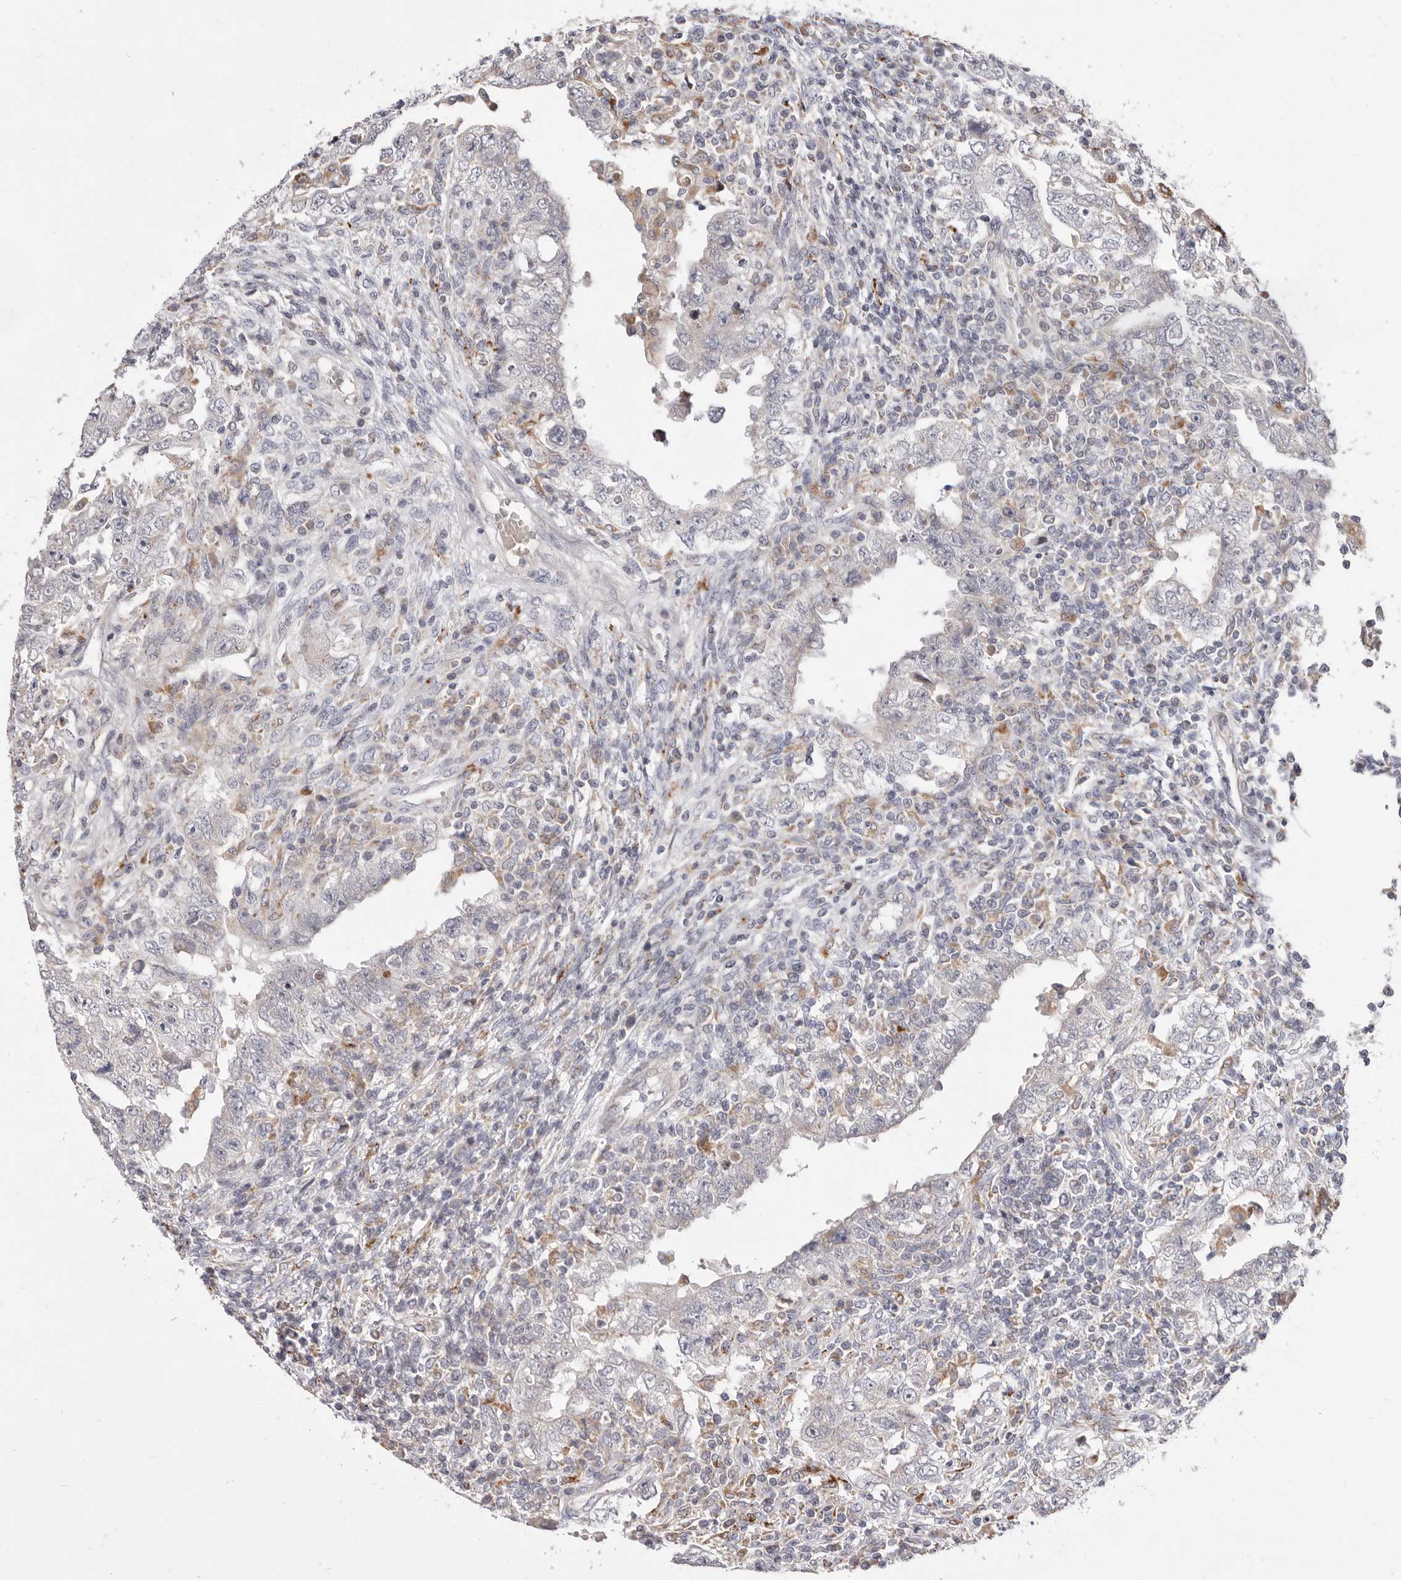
{"staining": {"intensity": "negative", "quantity": "none", "location": "none"}, "tissue": "testis cancer", "cell_type": "Tumor cells", "image_type": "cancer", "snomed": [{"axis": "morphology", "description": "Carcinoma, Embryonal, NOS"}, {"axis": "topography", "description": "Testis"}], "caption": "This is a micrograph of immunohistochemistry (IHC) staining of testis cancer, which shows no expression in tumor cells.", "gene": "TOR3A", "patient": {"sex": "male", "age": 26}}